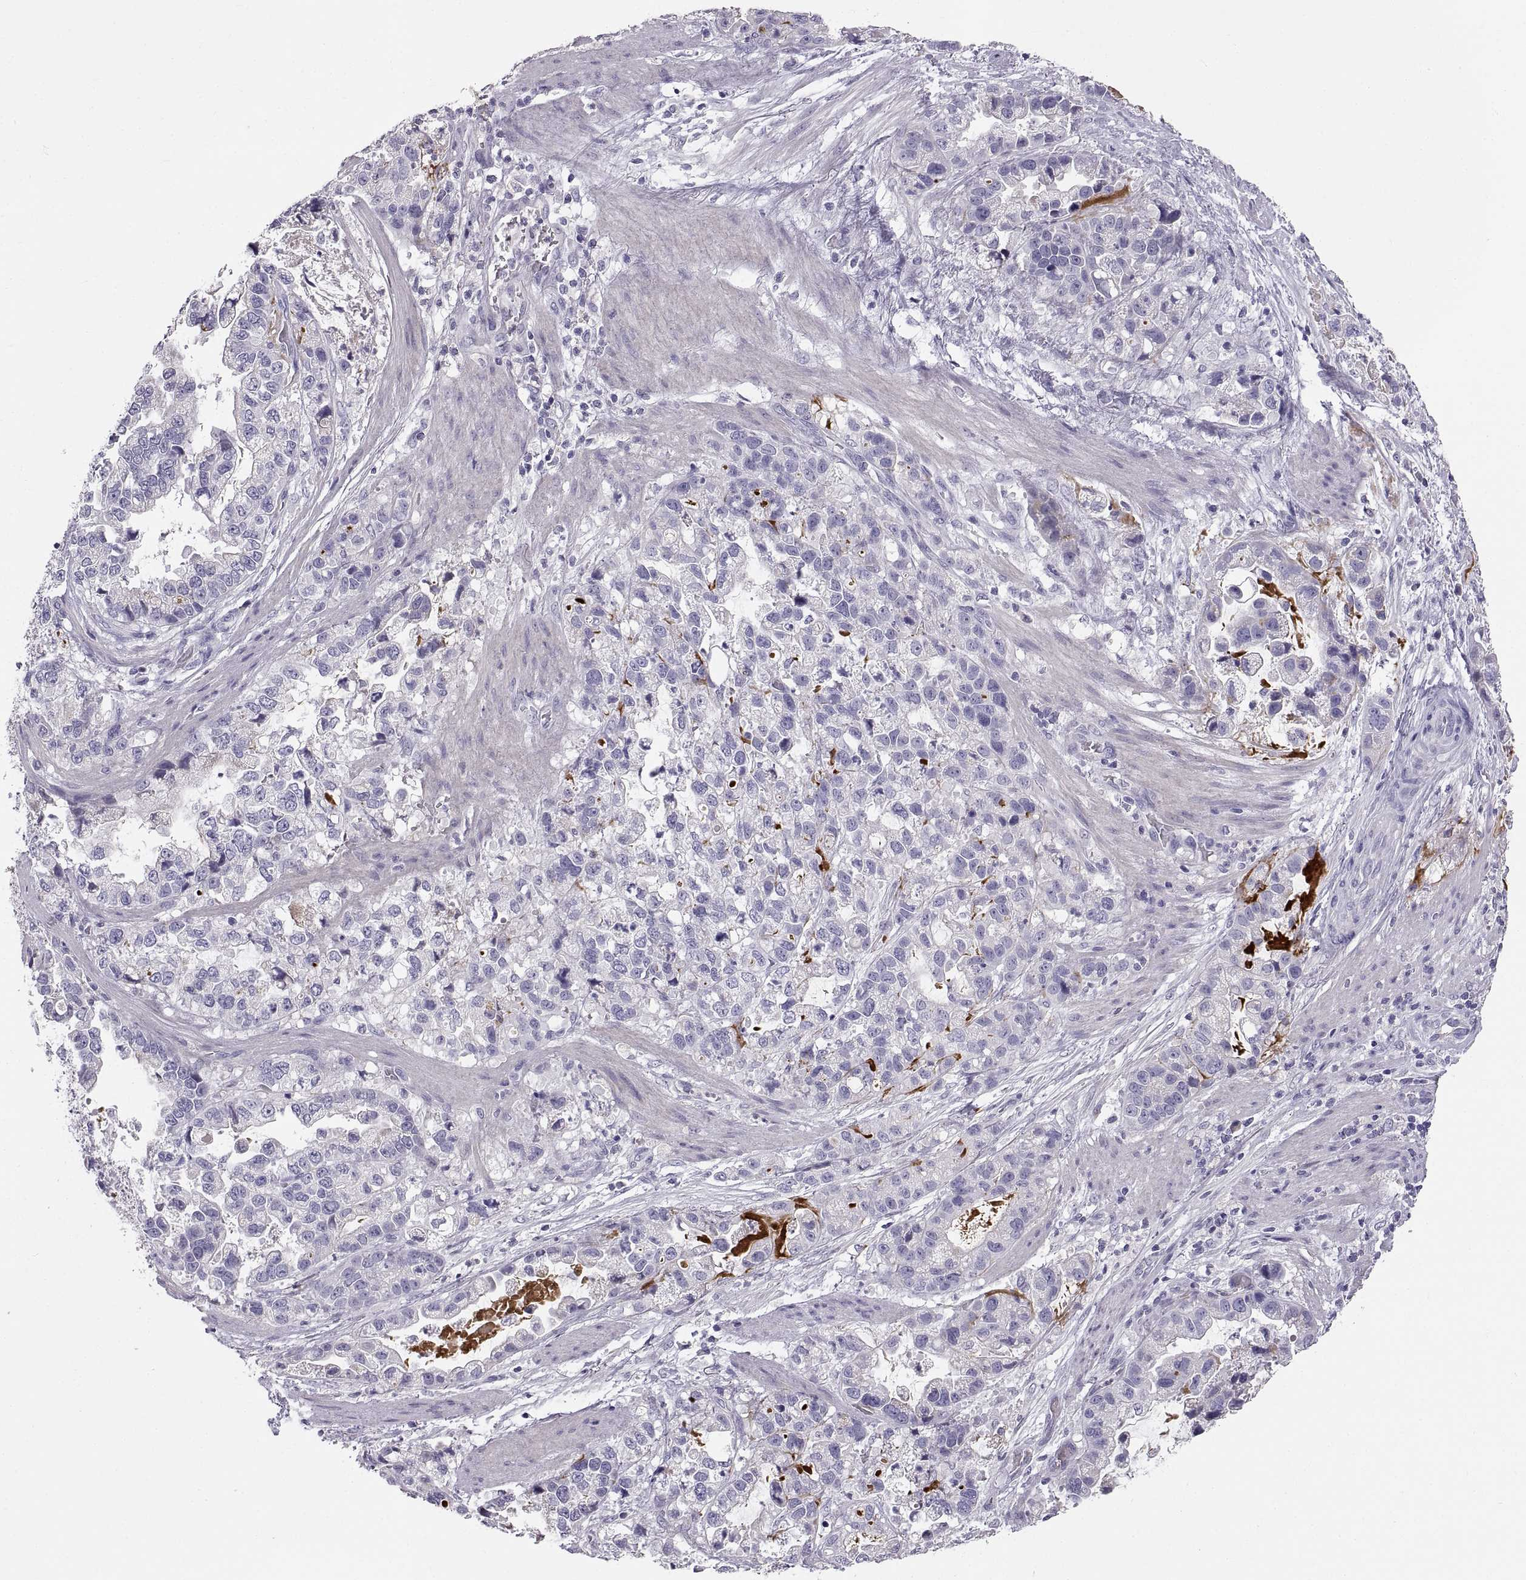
{"staining": {"intensity": "negative", "quantity": "none", "location": "none"}, "tissue": "stomach cancer", "cell_type": "Tumor cells", "image_type": "cancer", "snomed": [{"axis": "morphology", "description": "Adenocarcinoma, NOS"}, {"axis": "topography", "description": "Stomach"}], "caption": "Immunohistochemistry (IHC) photomicrograph of stomach adenocarcinoma stained for a protein (brown), which reveals no expression in tumor cells.", "gene": "ADAM32", "patient": {"sex": "male", "age": 59}}